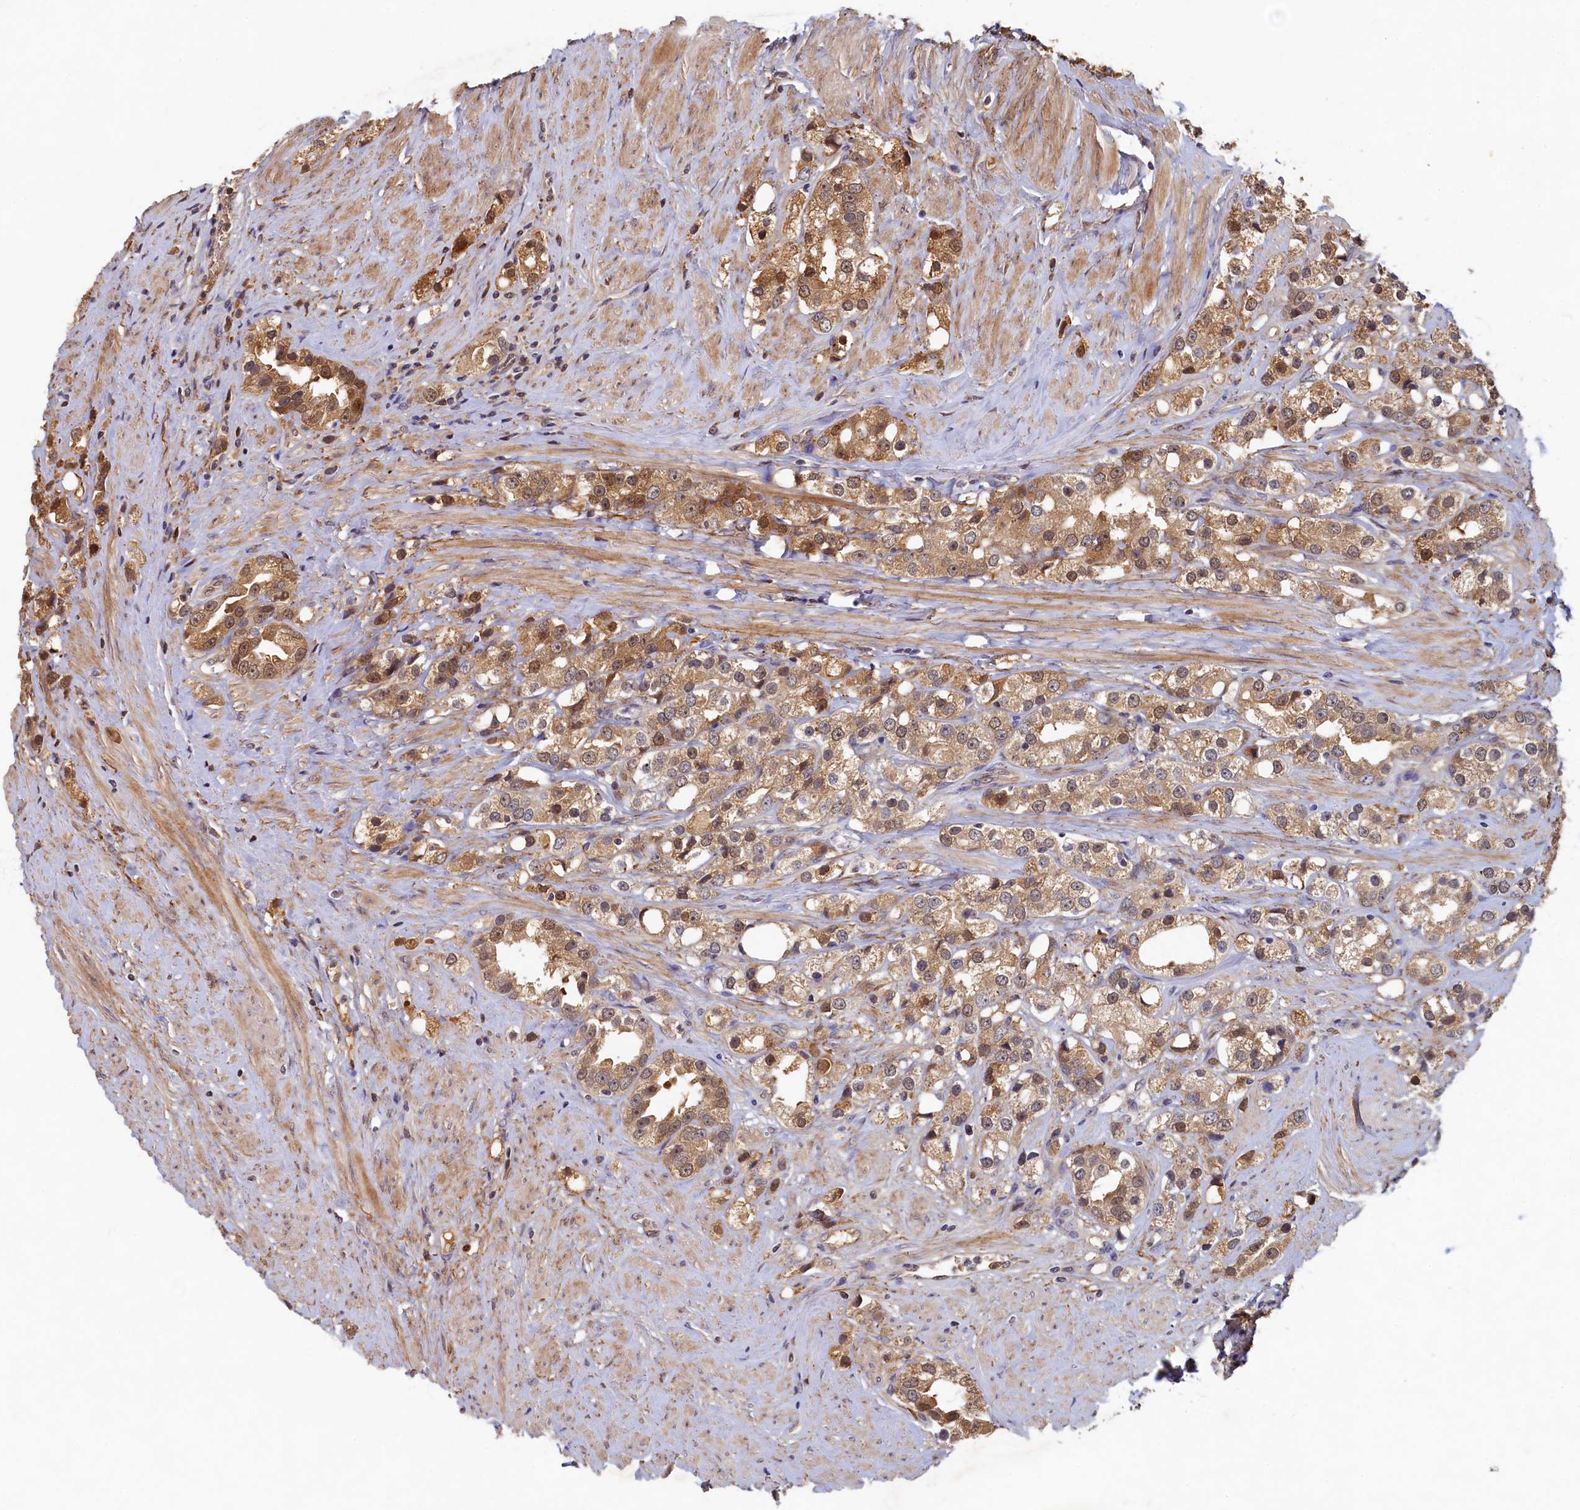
{"staining": {"intensity": "moderate", "quantity": ">75%", "location": "cytoplasmic/membranous,nuclear"}, "tissue": "prostate cancer", "cell_type": "Tumor cells", "image_type": "cancer", "snomed": [{"axis": "morphology", "description": "Adenocarcinoma, NOS"}, {"axis": "topography", "description": "Prostate"}], "caption": "This micrograph shows prostate adenocarcinoma stained with immunohistochemistry (IHC) to label a protein in brown. The cytoplasmic/membranous and nuclear of tumor cells show moderate positivity for the protein. Nuclei are counter-stained blue.", "gene": "LCMT2", "patient": {"sex": "male", "age": 79}}